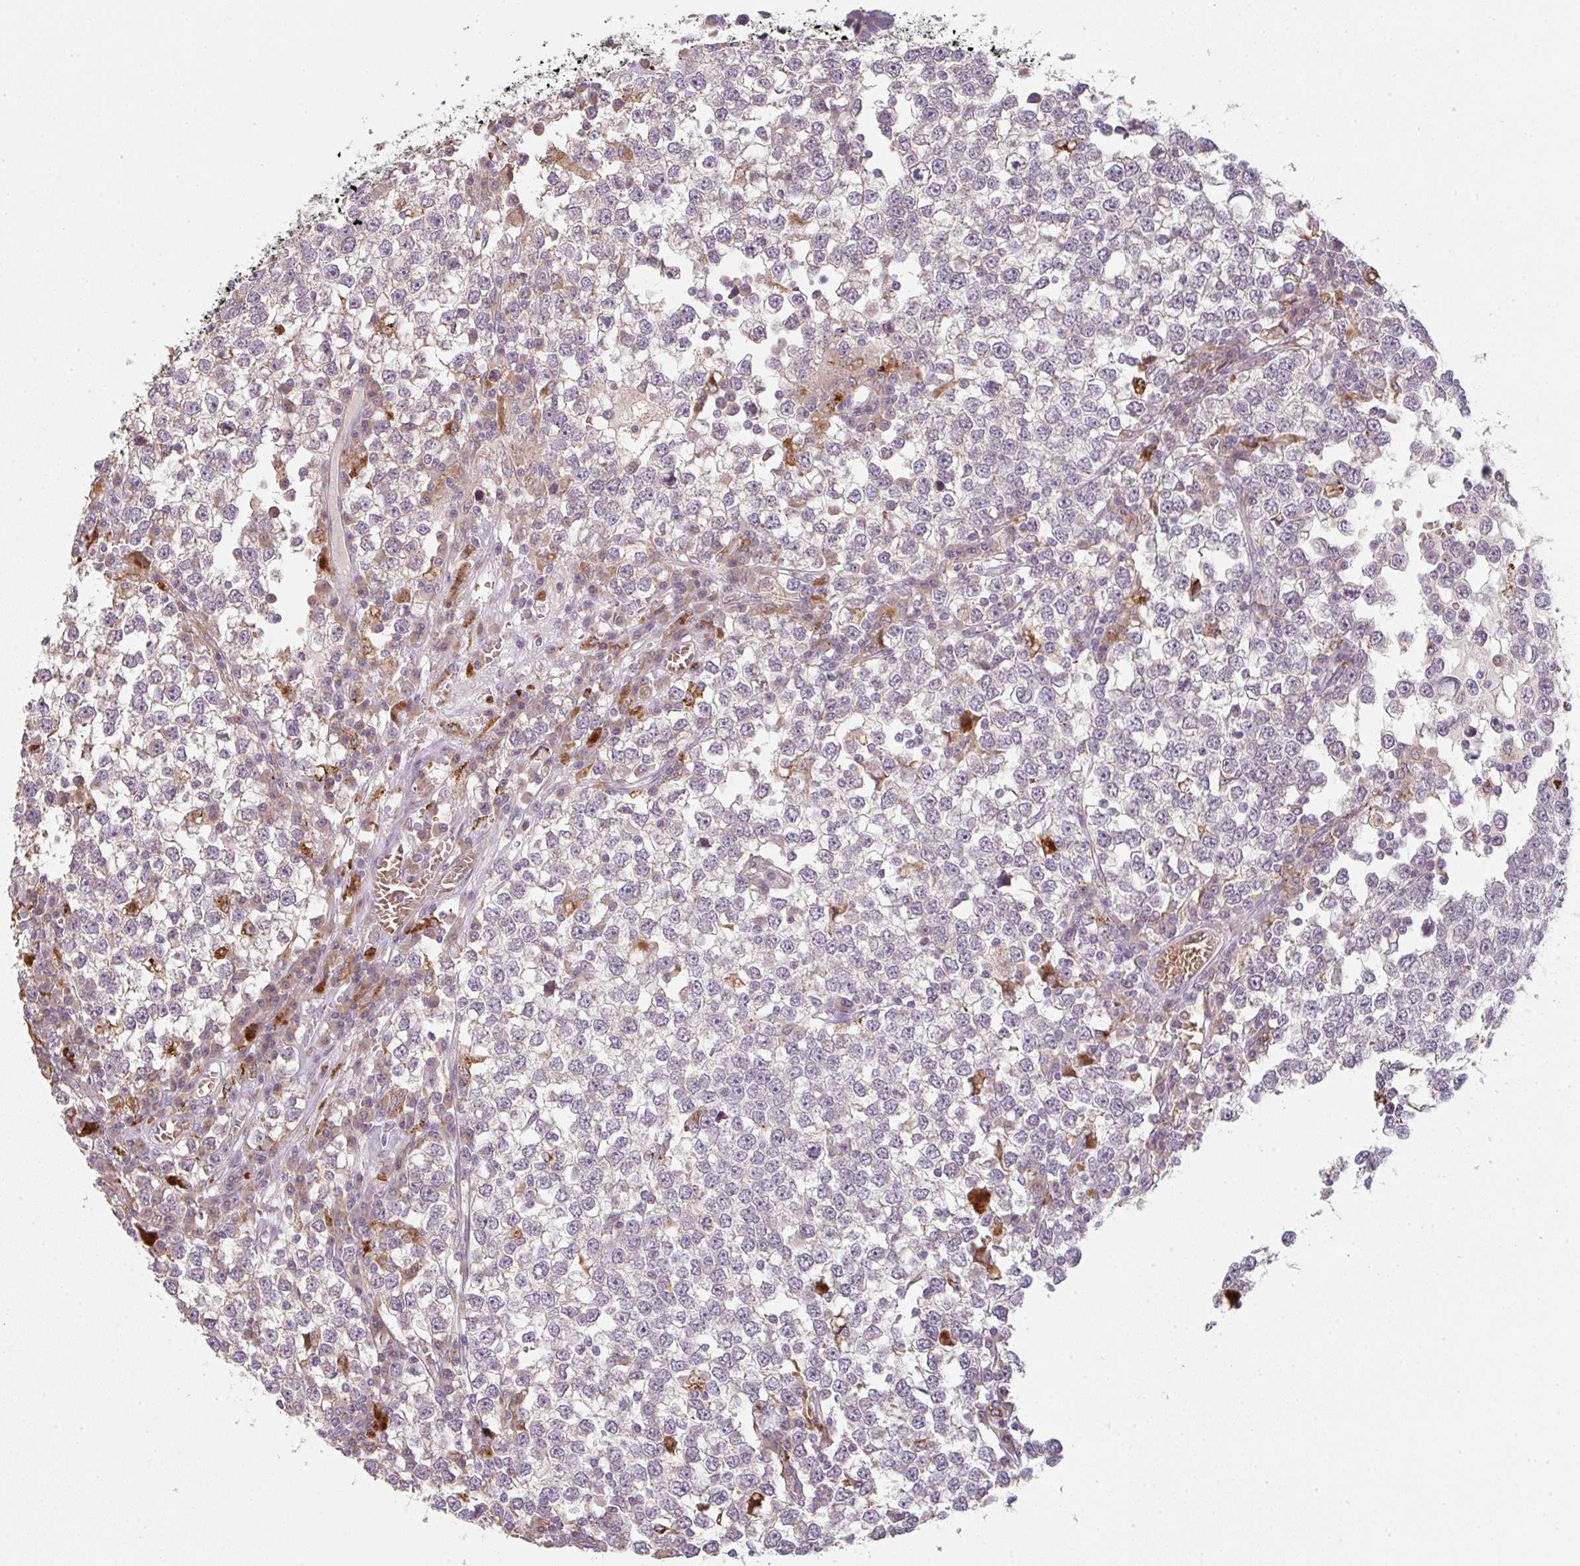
{"staining": {"intensity": "negative", "quantity": "none", "location": "none"}, "tissue": "testis cancer", "cell_type": "Tumor cells", "image_type": "cancer", "snomed": [{"axis": "morphology", "description": "Seminoma, NOS"}, {"axis": "topography", "description": "Testis"}], "caption": "Photomicrograph shows no protein positivity in tumor cells of testis cancer (seminoma) tissue.", "gene": "TMEM237", "patient": {"sex": "male", "age": 65}}